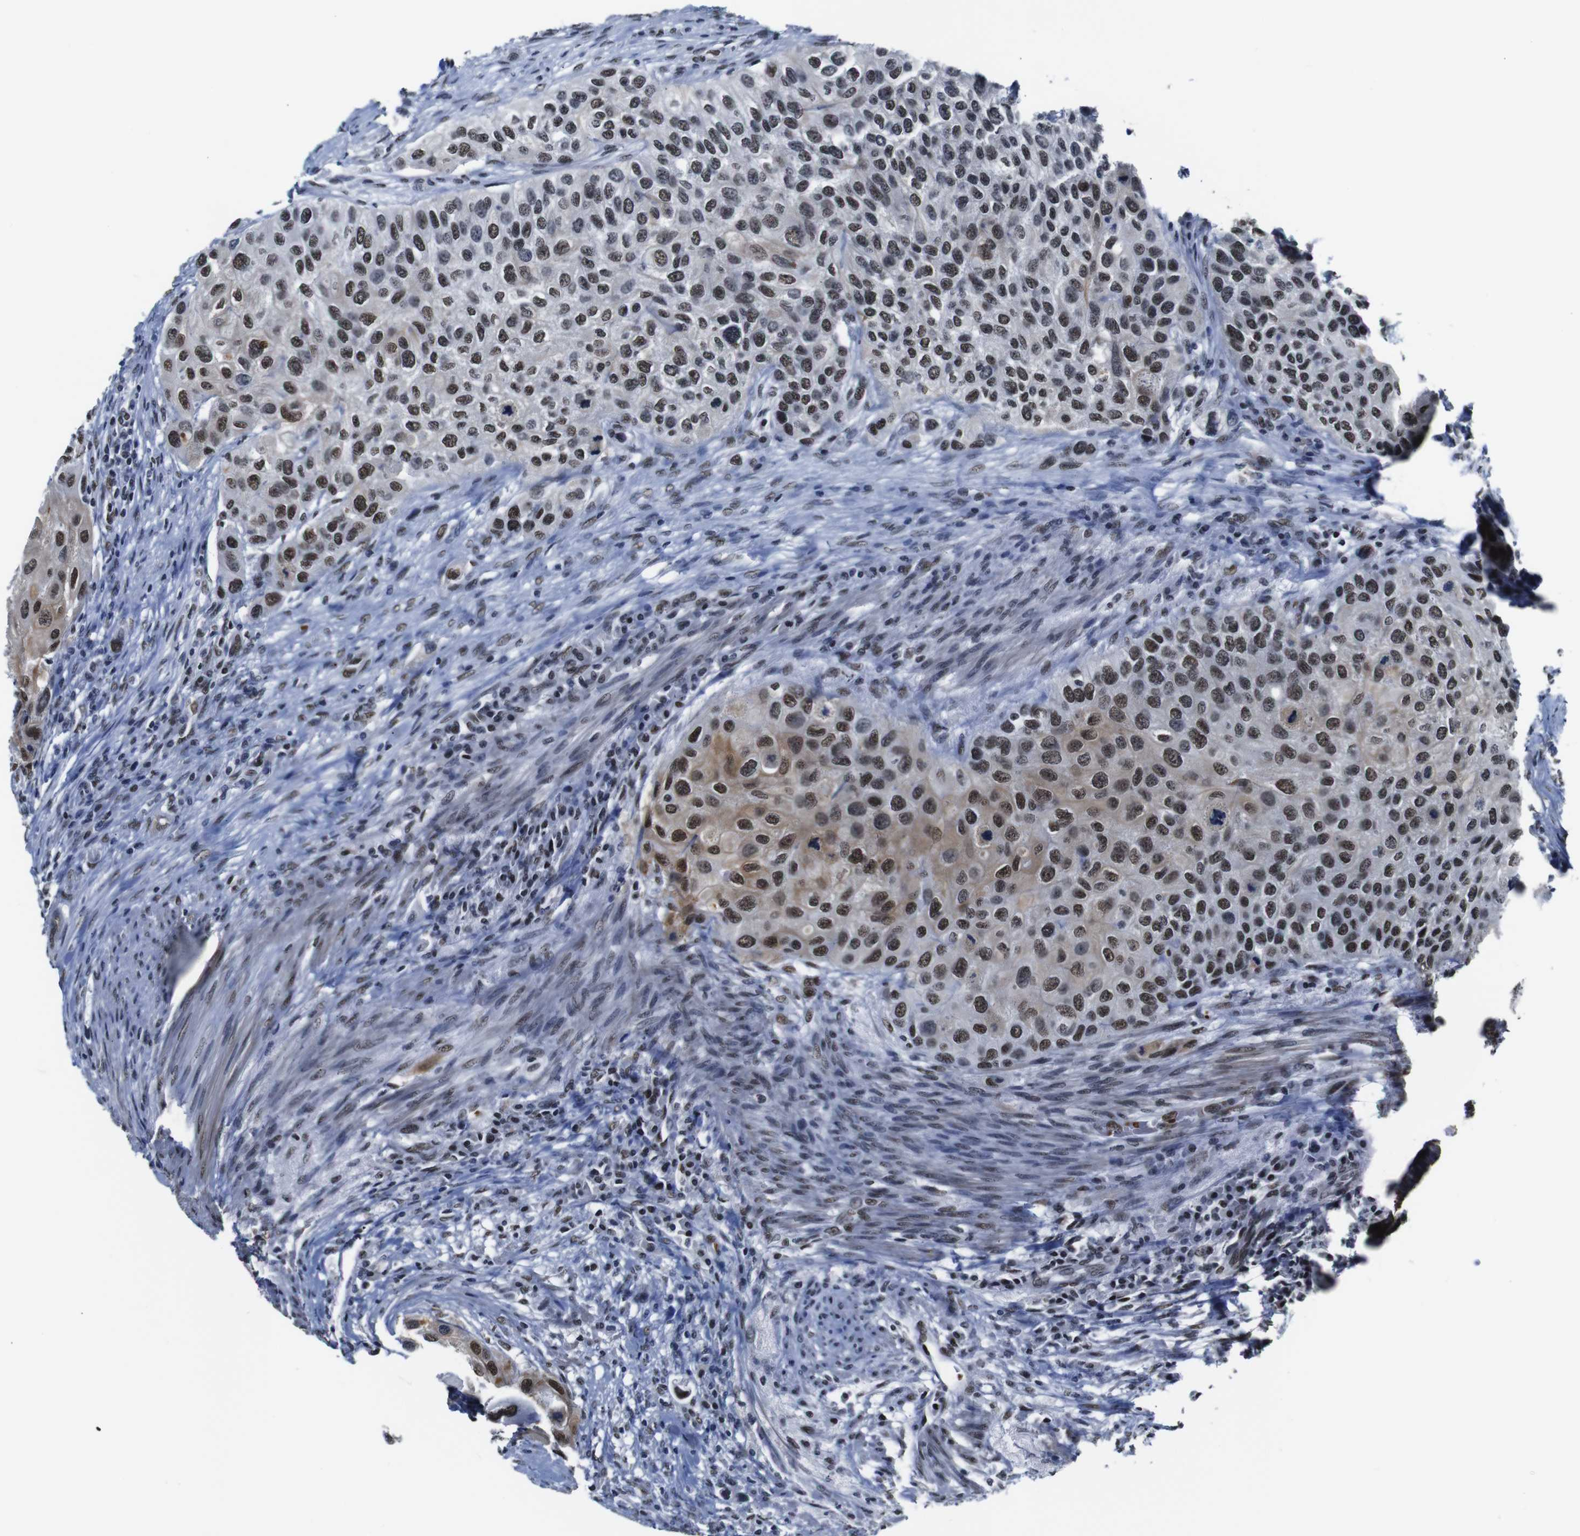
{"staining": {"intensity": "moderate", "quantity": ">75%", "location": "cytoplasmic/membranous,nuclear"}, "tissue": "urothelial cancer", "cell_type": "Tumor cells", "image_type": "cancer", "snomed": [{"axis": "morphology", "description": "Urothelial carcinoma, High grade"}, {"axis": "topography", "description": "Urinary bladder"}], "caption": "High-magnification brightfield microscopy of urothelial cancer stained with DAB (3,3'-diaminobenzidine) (brown) and counterstained with hematoxylin (blue). tumor cells exhibit moderate cytoplasmic/membranous and nuclear staining is seen in about>75% of cells. (IHC, brightfield microscopy, high magnification).", "gene": "ILDR2", "patient": {"sex": "female", "age": 56}}